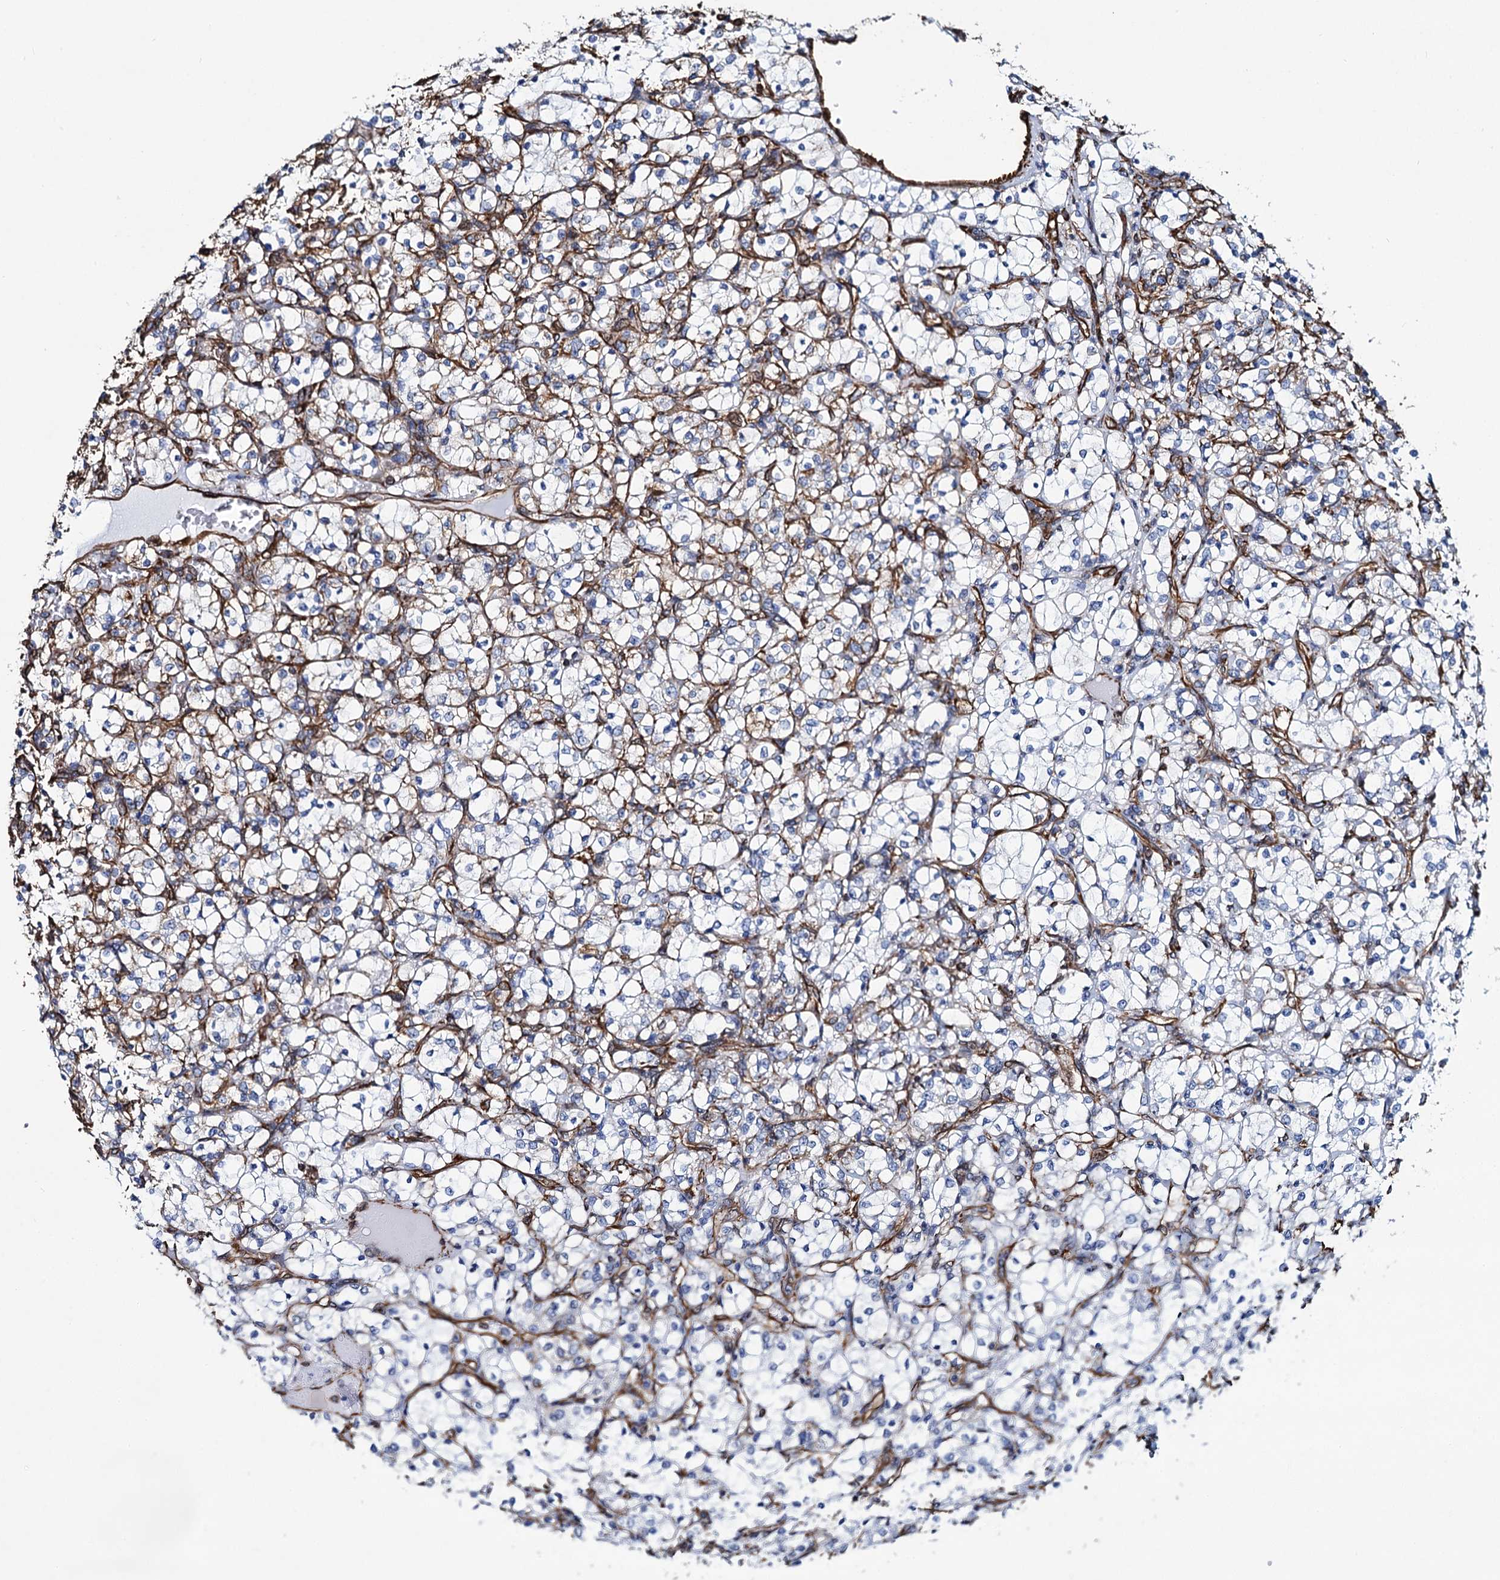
{"staining": {"intensity": "moderate", "quantity": "<25%", "location": "cytoplasmic/membranous"}, "tissue": "renal cancer", "cell_type": "Tumor cells", "image_type": "cancer", "snomed": [{"axis": "morphology", "description": "Adenocarcinoma, NOS"}, {"axis": "topography", "description": "Kidney"}], "caption": "Renal cancer stained with immunohistochemistry (IHC) displays moderate cytoplasmic/membranous expression in about <25% of tumor cells.", "gene": "PGM2", "patient": {"sex": "female", "age": 69}}